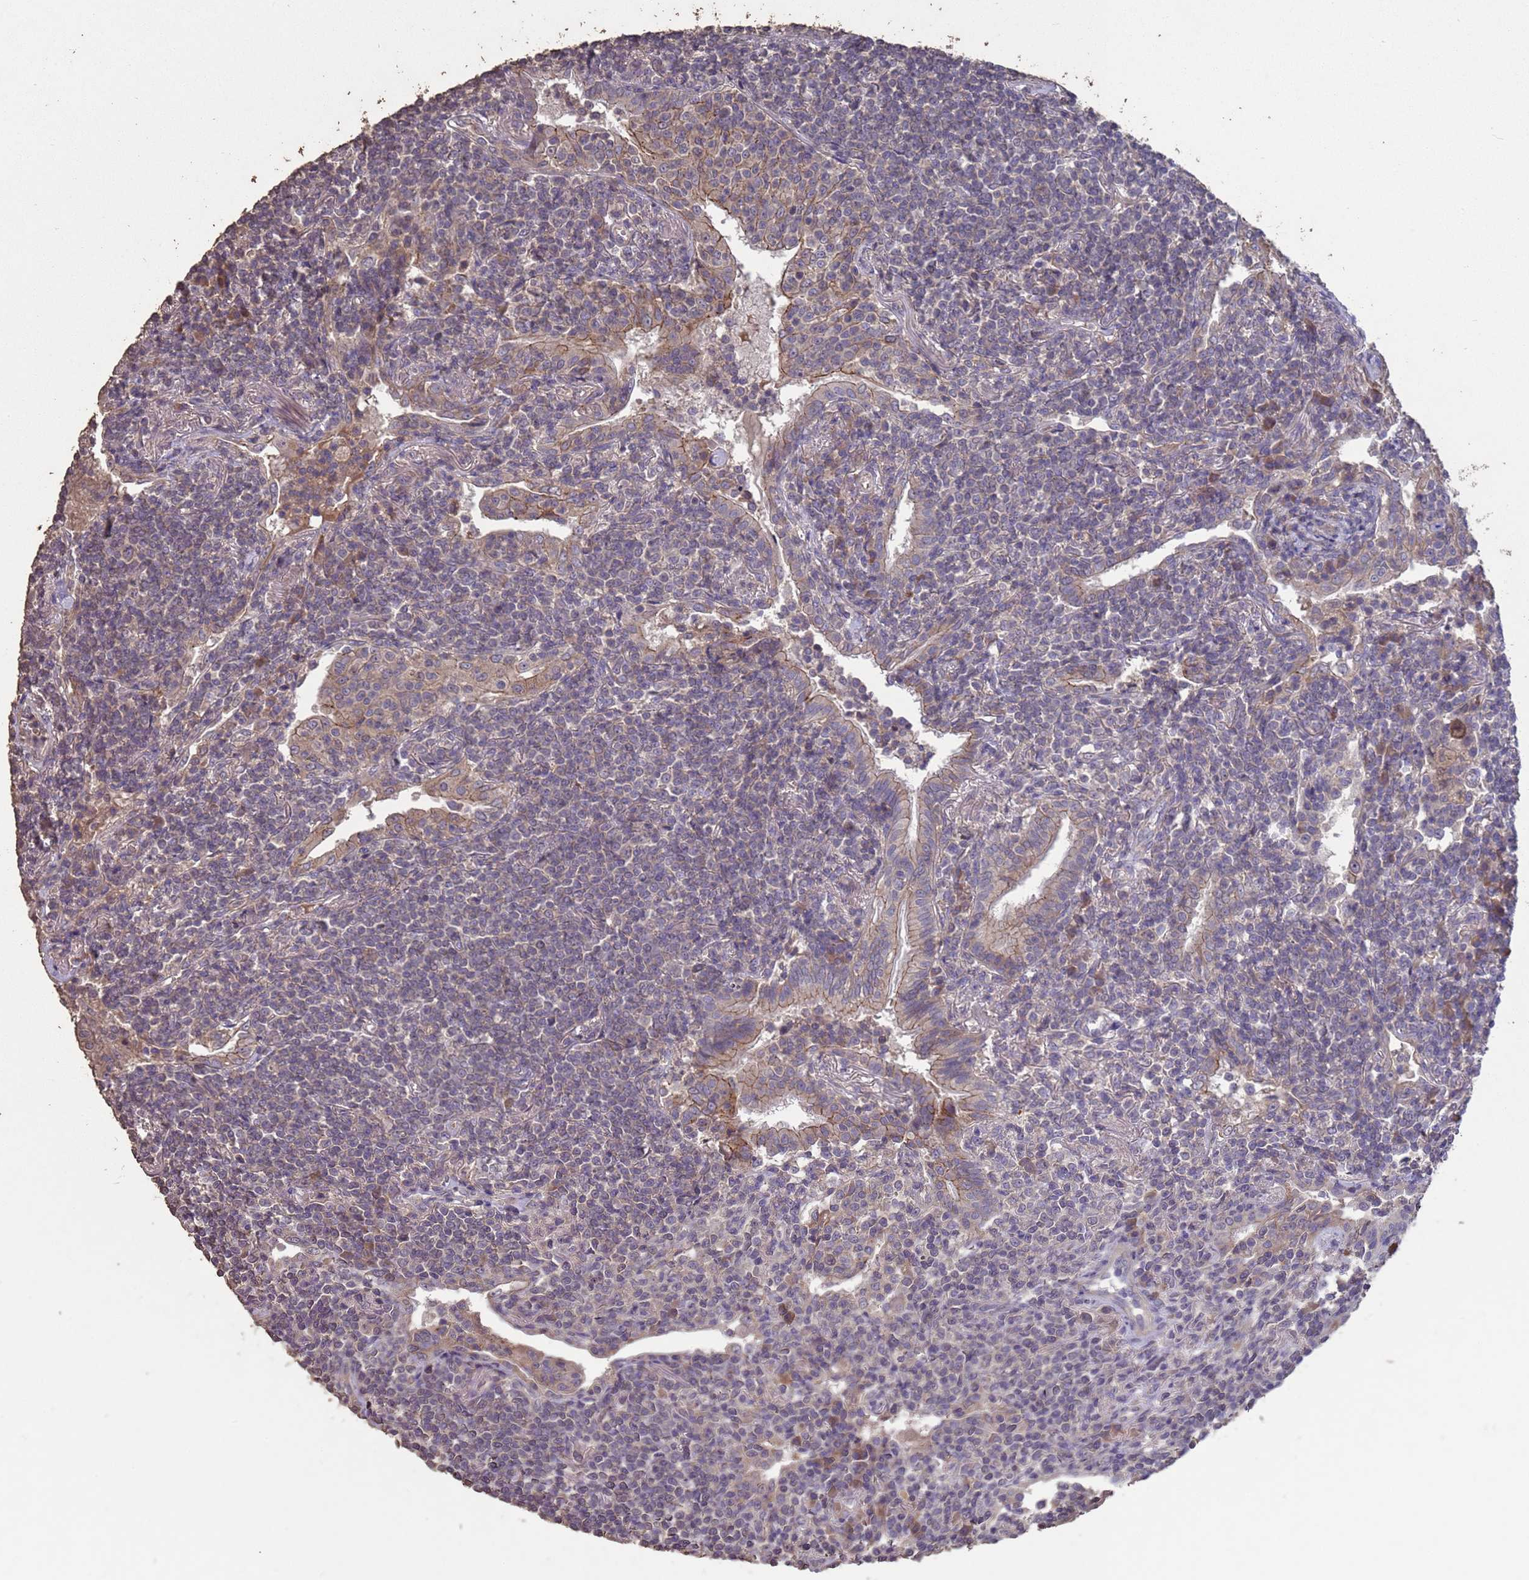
{"staining": {"intensity": "negative", "quantity": "none", "location": "none"}, "tissue": "lymphoma", "cell_type": "Tumor cells", "image_type": "cancer", "snomed": [{"axis": "morphology", "description": "Malignant lymphoma, non-Hodgkin's type, Low grade"}, {"axis": "topography", "description": "Lung"}], "caption": "IHC histopathology image of neoplastic tissue: human malignant lymphoma, non-Hodgkin's type (low-grade) stained with DAB demonstrates no significant protein positivity in tumor cells.", "gene": "SLC9B2", "patient": {"sex": "female", "age": 71}}